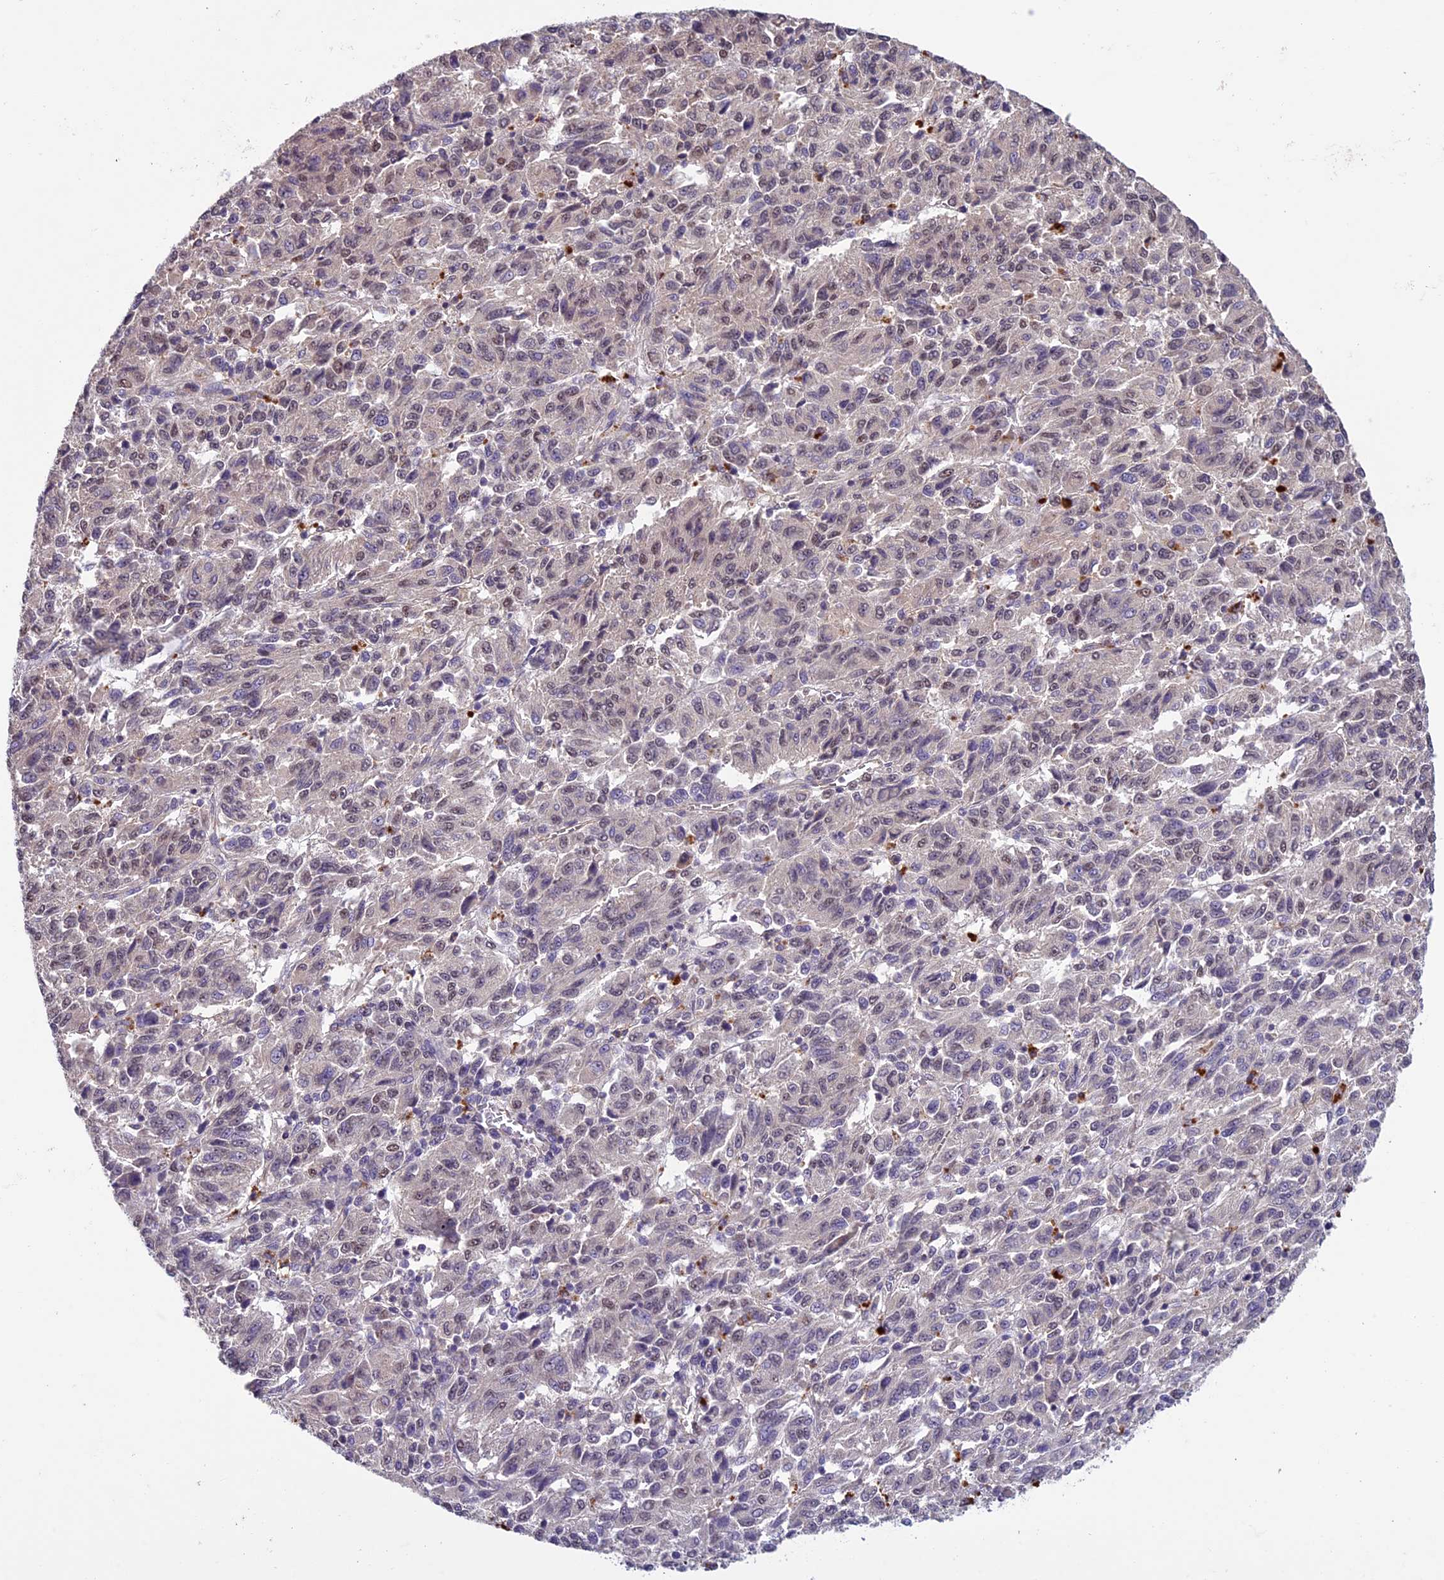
{"staining": {"intensity": "weak", "quantity": "<25%", "location": "nuclear"}, "tissue": "melanoma", "cell_type": "Tumor cells", "image_type": "cancer", "snomed": [{"axis": "morphology", "description": "Malignant melanoma, Metastatic site"}, {"axis": "topography", "description": "Lung"}], "caption": "A high-resolution image shows immunohistochemistry staining of melanoma, which demonstrates no significant positivity in tumor cells.", "gene": "C3orf70", "patient": {"sex": "male", "age": 64}}